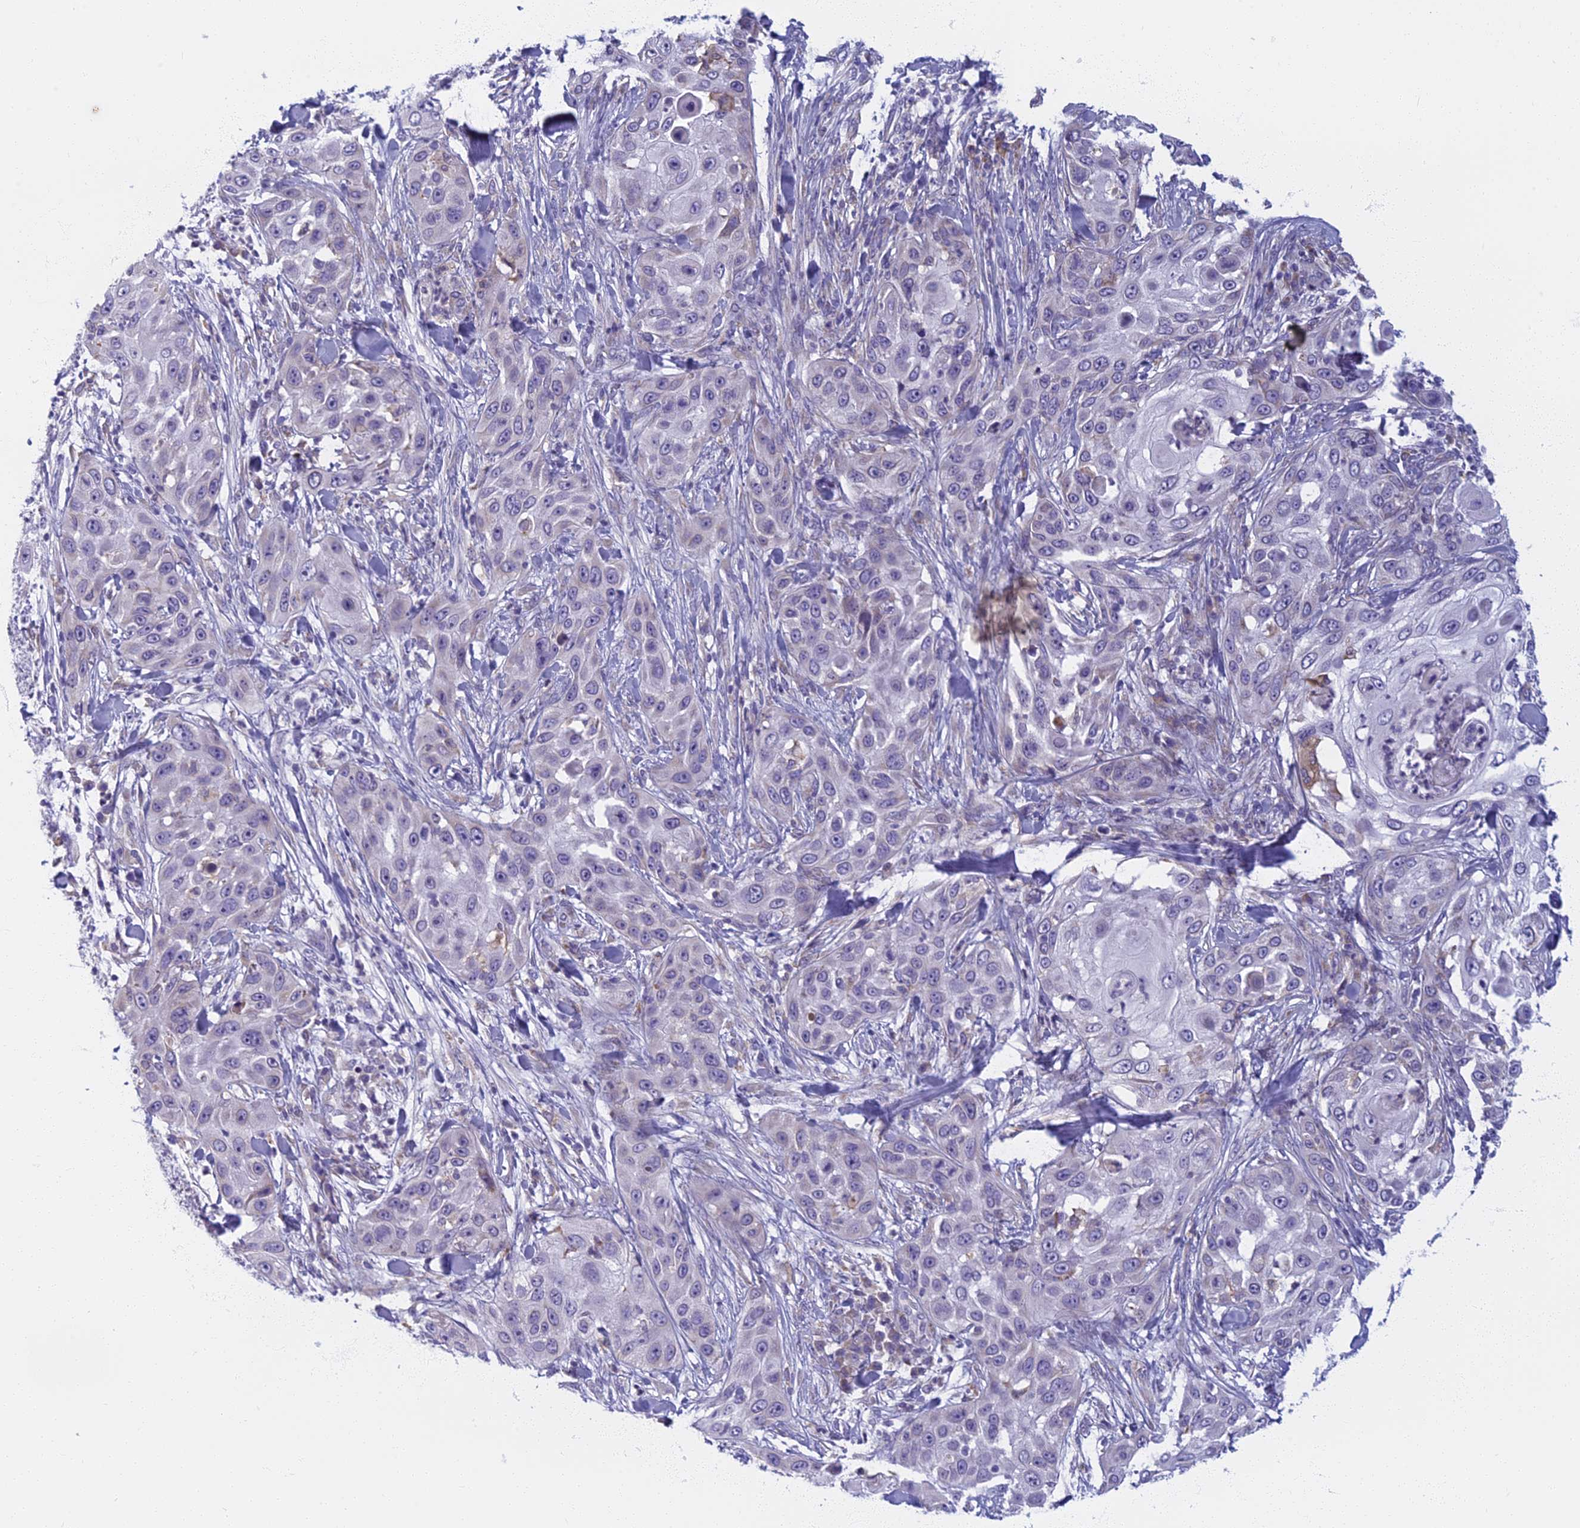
{"staining": {"intensity": "negative", "quantity": "none", "location": "none"}, "tissue": "skin cancer", "cell_type": "Tumor cells", "image_type": "cancer", "snomed": [{"axis": "morphology", "description": "Squamous cell carcinoma, NOS"}, {"axis": "topography", "description": "Skin"}], "caption": "Skin cancer was stained to show a protein in brown. There is no significant staining in tumor cells.", "gene": "DDX51", "patient": {"sex": "female", "age": 44}}